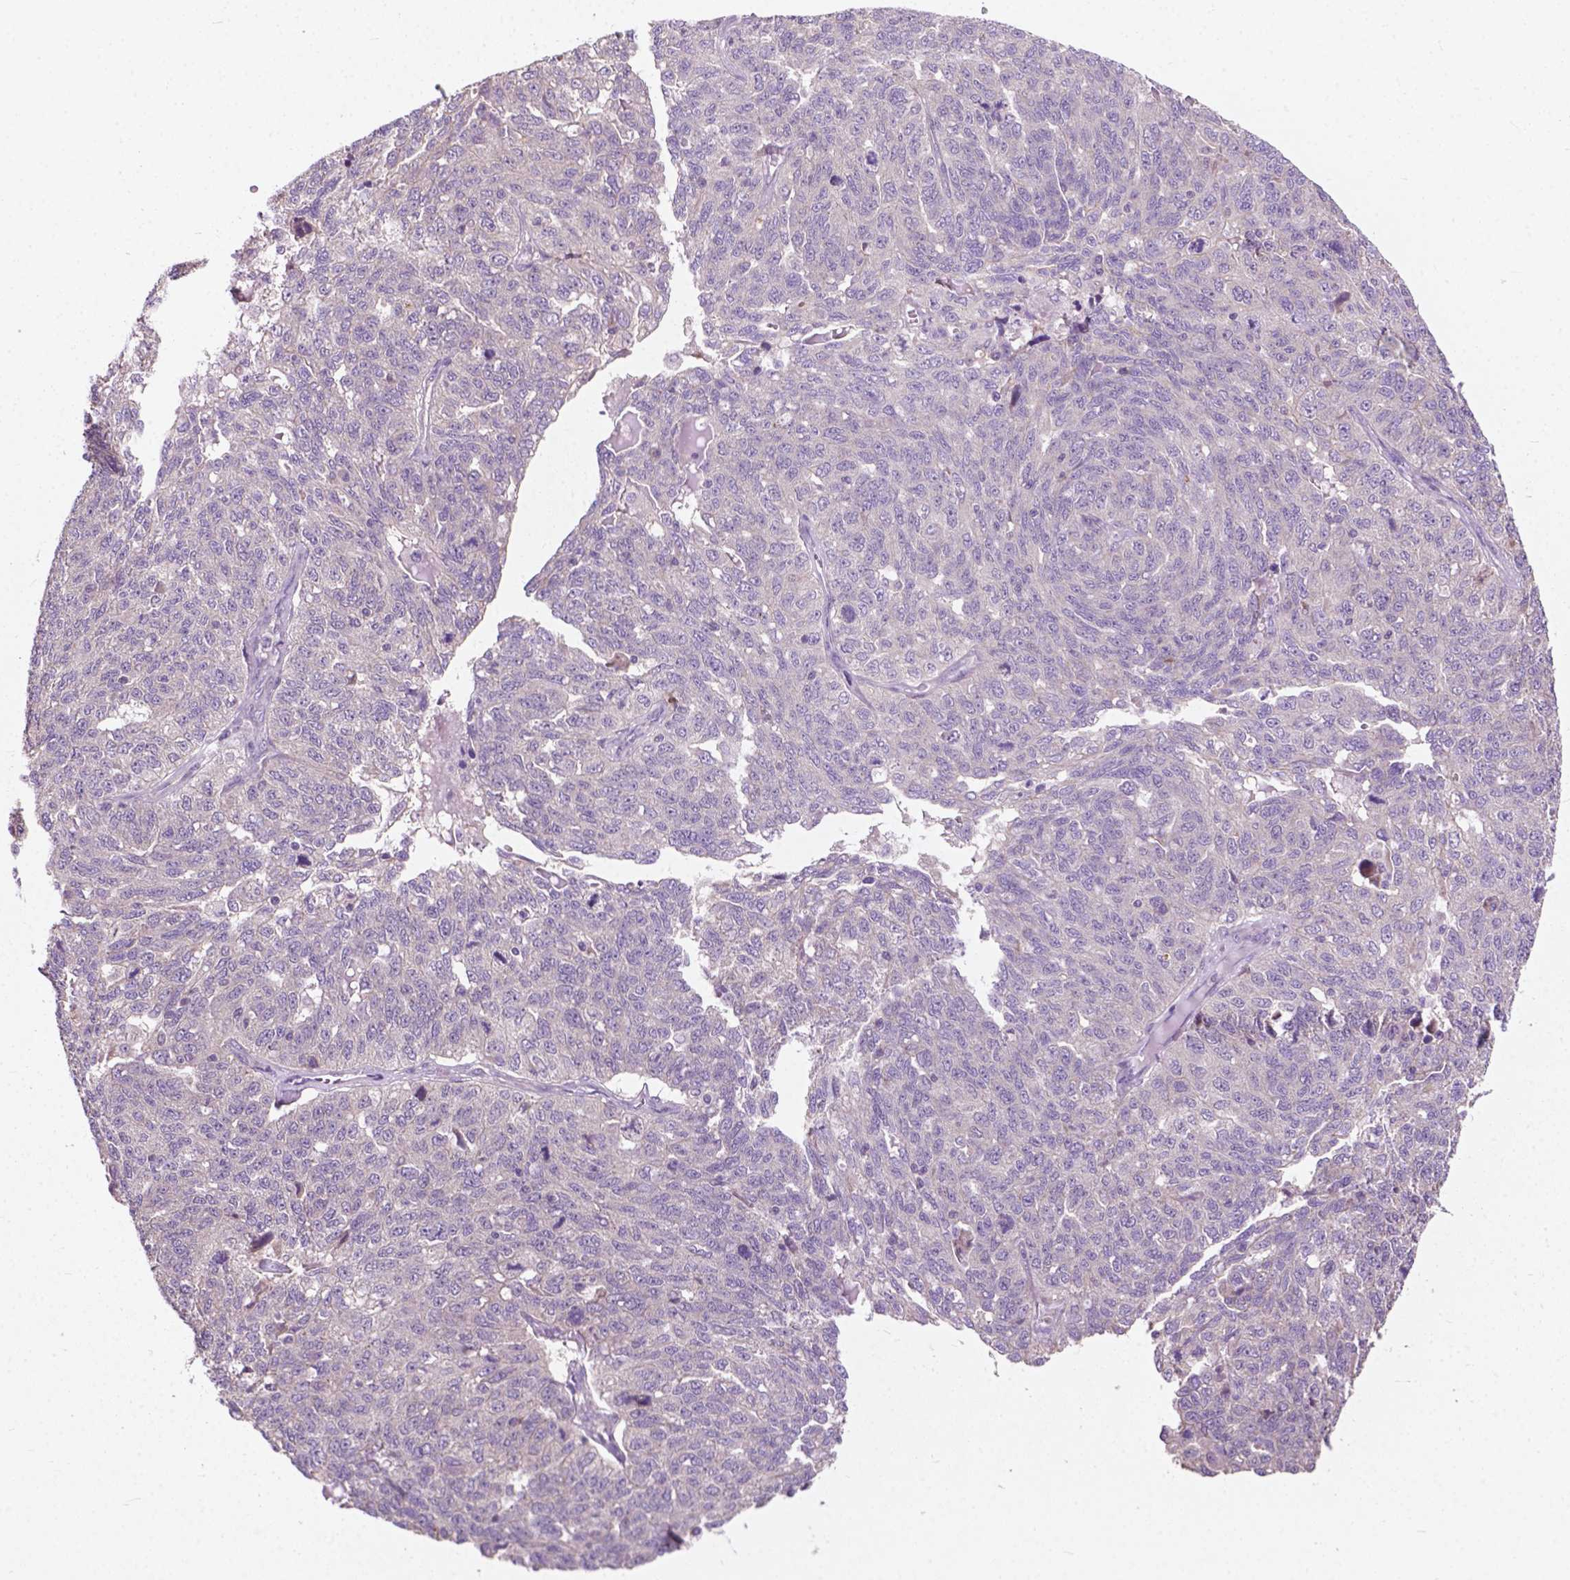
{"staining": {"intensity": "negative", "quantity": "none", "location": "none"}, "tissue": "ovarian cancer", "cell_type": "Tumor cells", "image_type": "cancer", "snomed": [{"axis": "morphology", "description": "Cystadenocarcinoma, serous, NOS"}, {"axis": "topography", "description": "Ovary"}], "caption": "The immunohistochemistry histopathology image has no significant positivity in tumor cells of serous cystadenocarcinoma (ovarian) tissue.", "gene": "MZT1", "patient": {"sex": "female", "age": 71}}